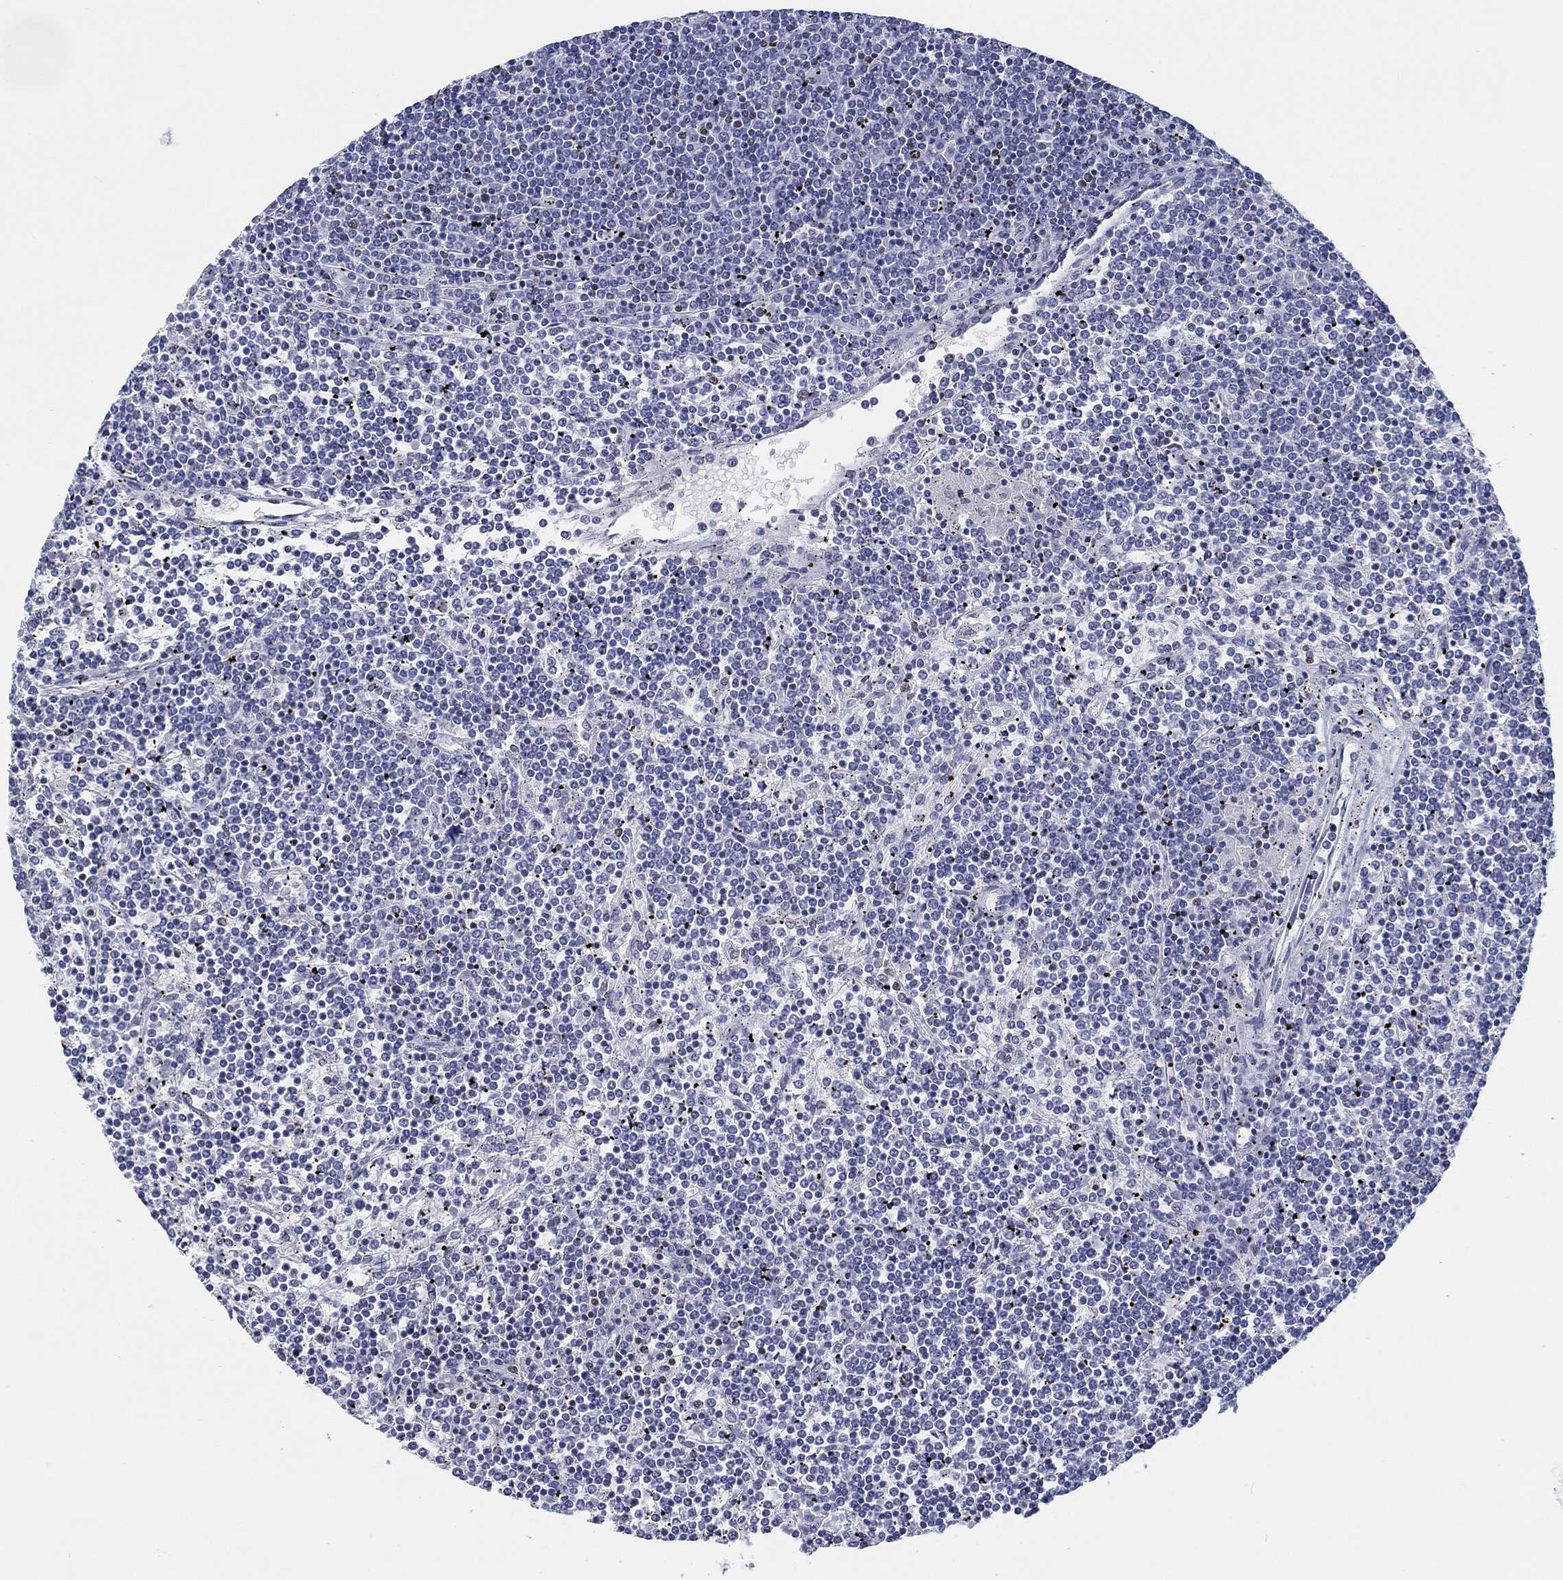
{"staining": {"intensity": "negative", "quantity": "none", "location": "none"}, "tissue": "lymphoma", "cell_type": "Tumor cells", "image_type": "cancer", "snomed": [{"axis": "morphology", "description": "Malignant lymphoma, non-Hodgkin's type, Low grade"}, {"axis": "topography", "description": "Spleen"}], "caption": "A photomicrograph of lymphoma stained for a protein reveals no brown staining in tumor cells.", "gene": "H1-1", "patient": {"sex": "female", "age": 19}}